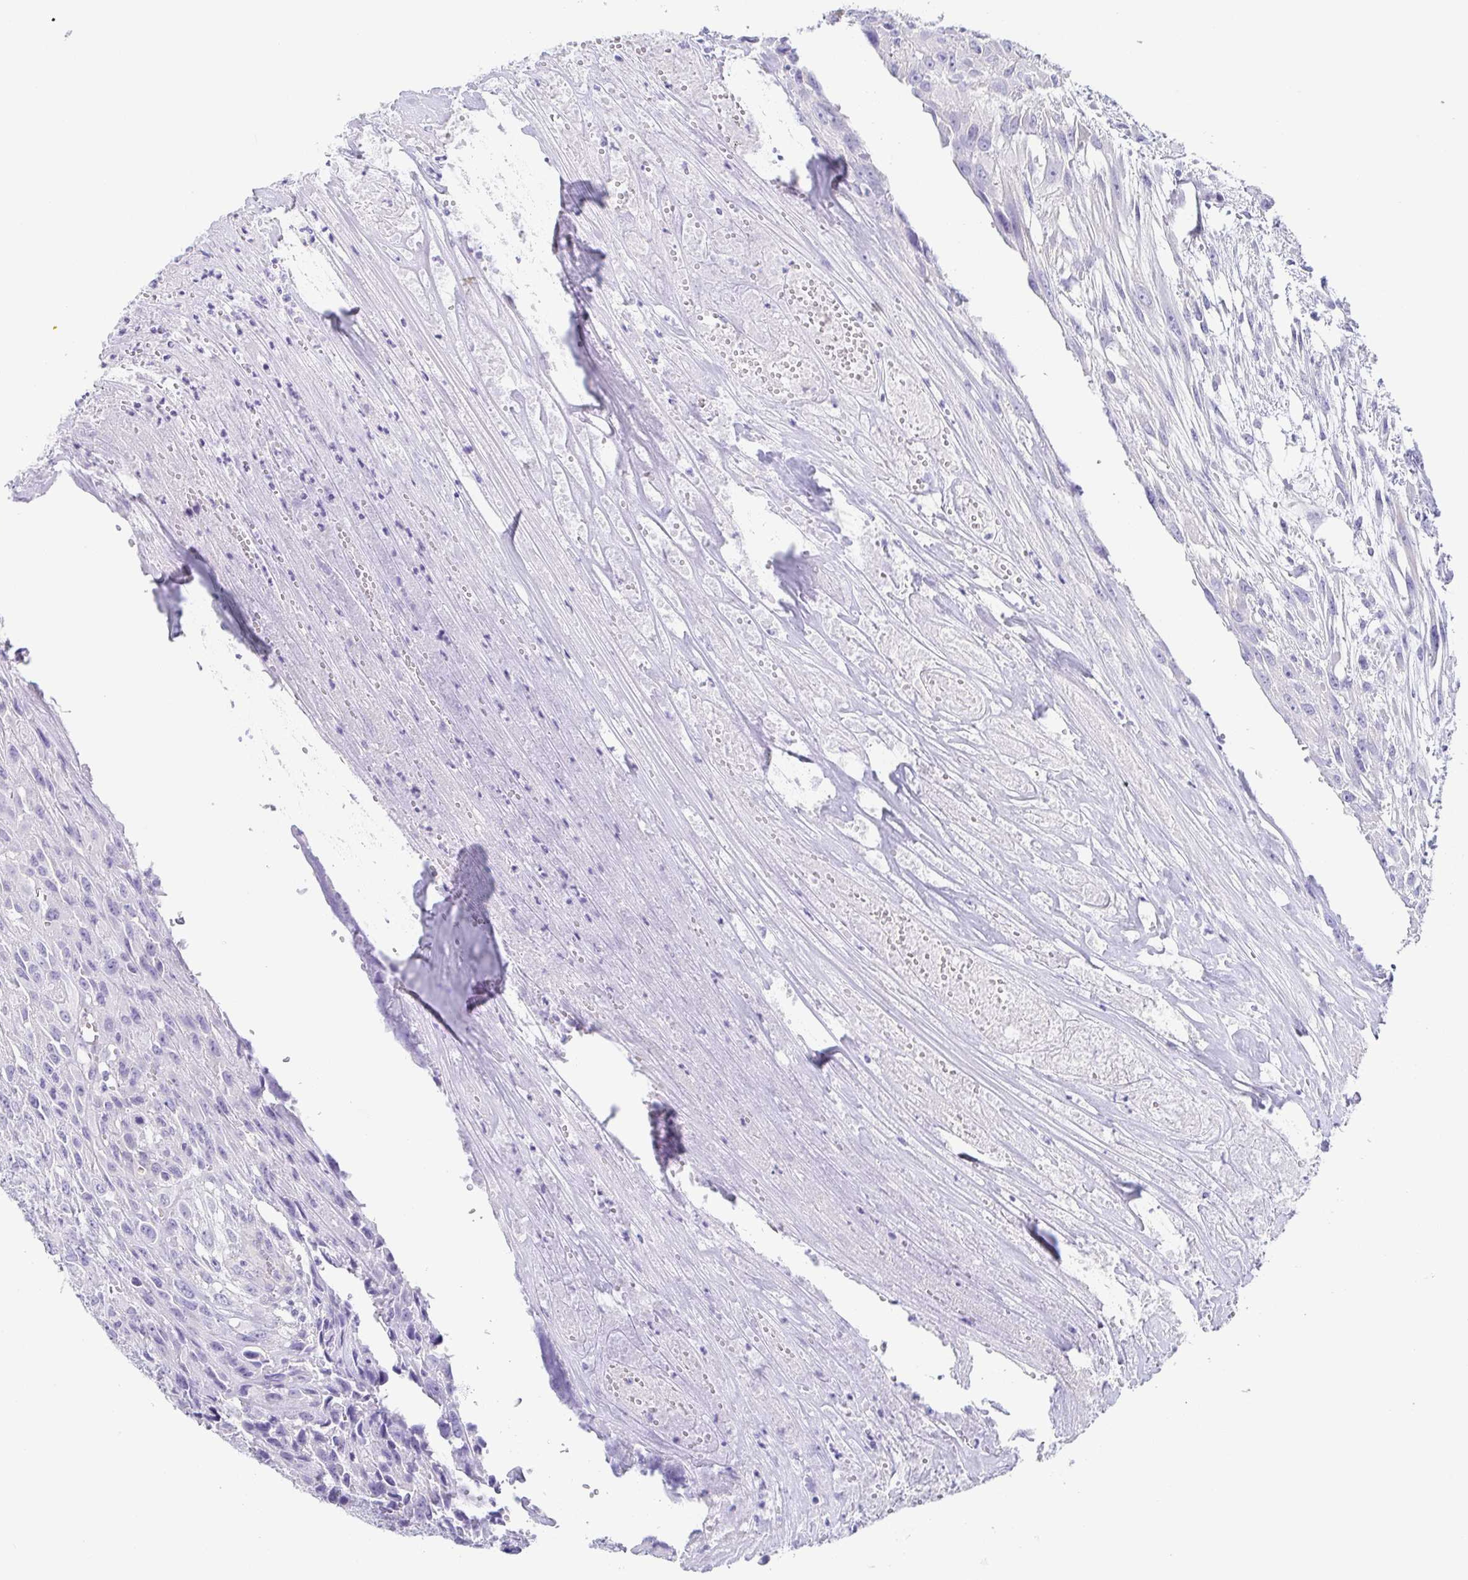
{"staining": {"intensity": "negative", "quantity": "none", "location": "none"}, "tissue": "urothelial cancer", "cell_type": "Tumor cells", "image_type": "cancer", "snomed": [{"axis": "morphology", "description": "Urothelial carcinoma, High grade"}, {"axis": "topography", "description": "Urinary bladder"}], "caption": "Tumor cells show no significant protein staining in urothelial cancer. (DAB IHC with hematoxylin counter stain).", "gene": "PRR4", "patient": {"sex": "male", "age": 67}}